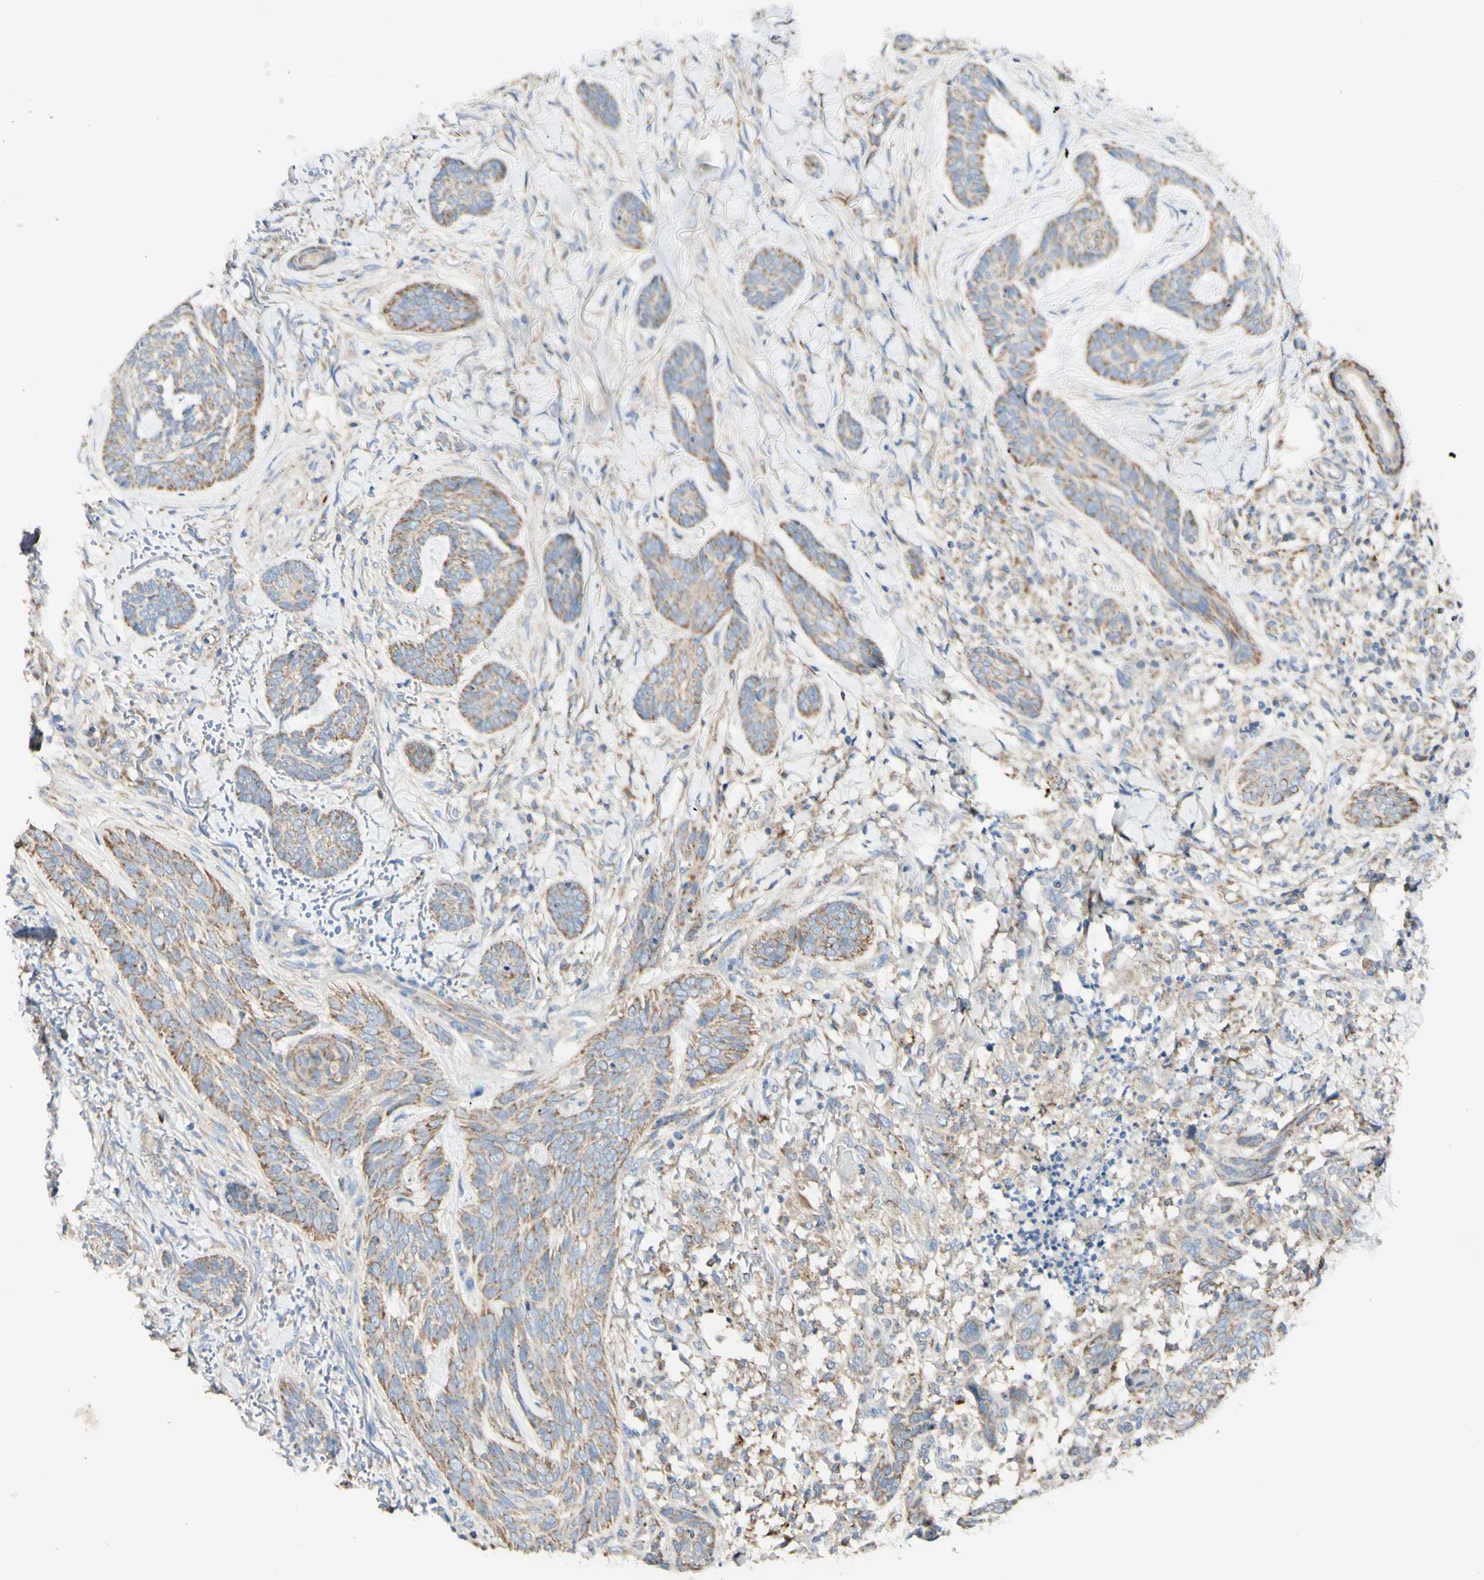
{"staining": {"intensity": "moderate", "quantity": ">75%", "location": "cytoplasmic/membranous"}, "tissue": "skin cancer", "cell_type": "Tumor cells", "image_type": "cancer", "snomed": [{"axis": "morphology", "description": "Basal cell carcinoma"}, {"axis": "topography", "description": "Skin"}], "caption": "Skin cancer (basal cell carcinoma) stained with a protein marker shows moderate staining in tumor cells.", "gene": "ARMC10", "patient": {"sex": "male", "age": 43}}